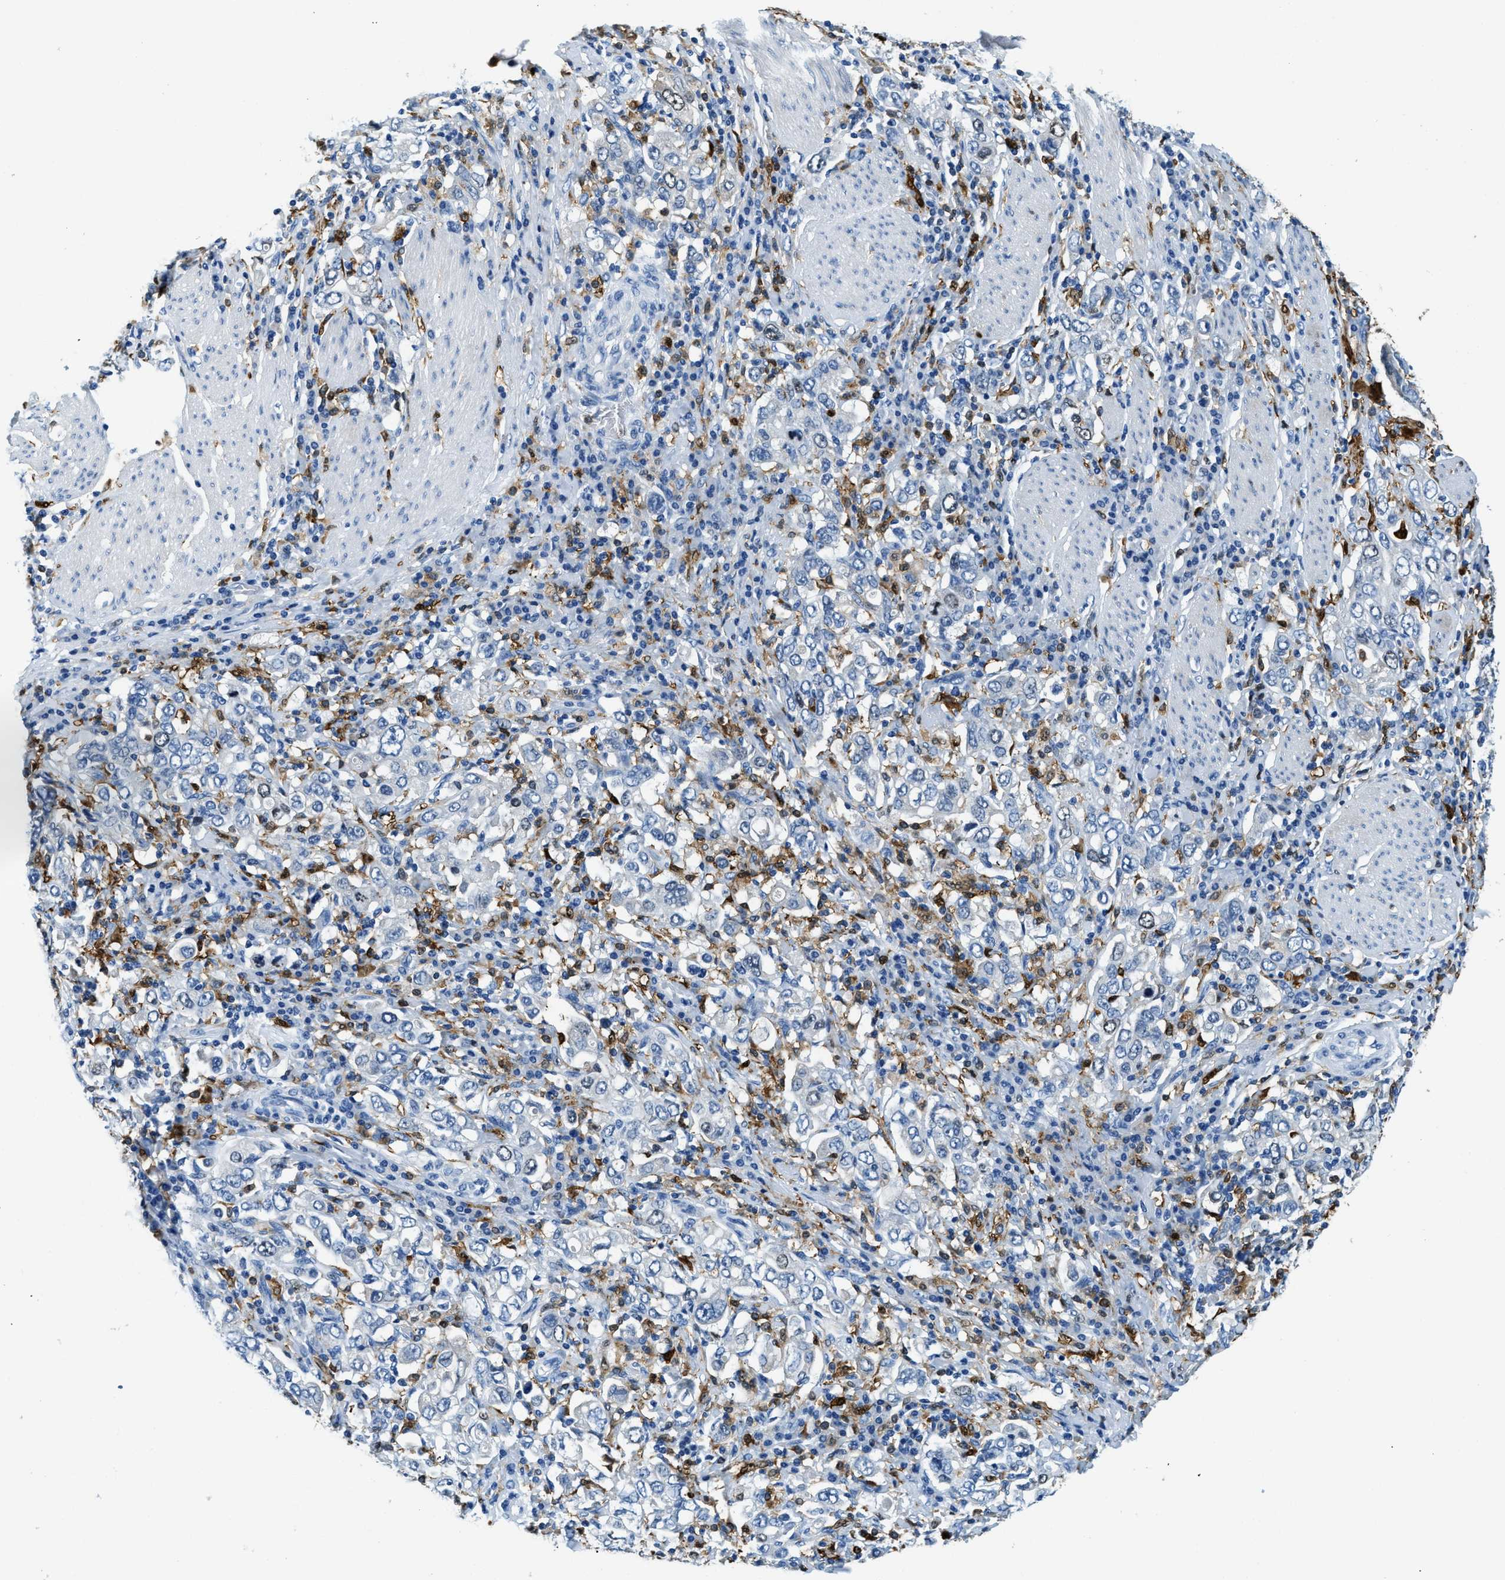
{"staining": {"intensity": "negative", "quantity": "none", "location": "none"}, "tissue": "stomach cancer", "cell_type": "Tumor cells", "image_type": "cancer", "snomed": [{"axis": "morphology", "description": "Adenocarcinoma, NOS"}, {"axis": "topography", "description": "Stomach, upper"}], "caption": "DAB immunohistochemical staining of human stomach cancer shows no significant staining in tumor cells. (DAB immunohistochemistry (IHC), high magnification).", "gene": "CAPG", "patient": {"sex": "male", "age": 62}}